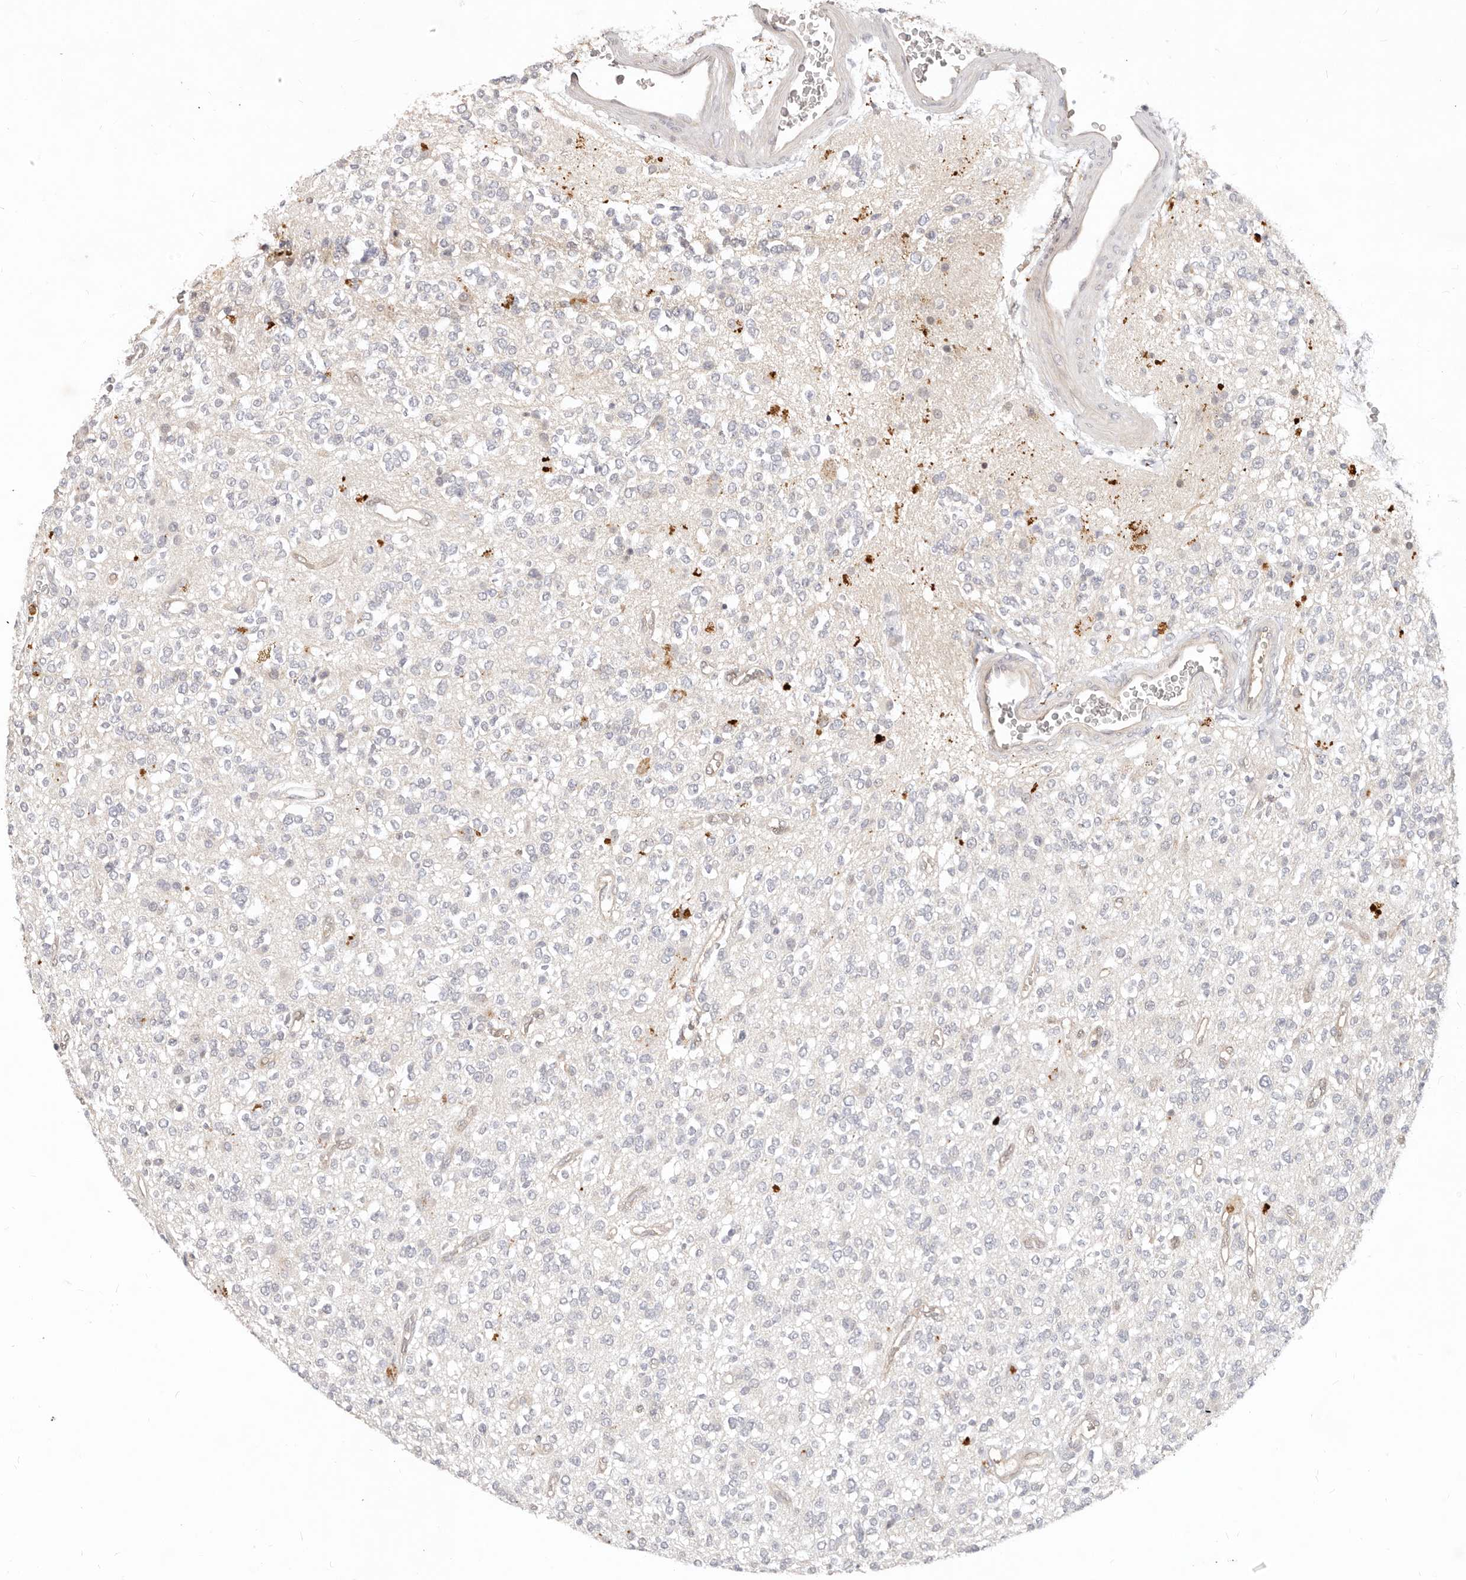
{"staining": {"intensity": "negative", "quantity": "none", "location": "none"}, "tissue": "glioma", "cell_type": "Tumor cells", "image_type": "cancer", "snomed": [{"axis": "morphology", "description": "Glioma, malignant, High grade"}, {"axis": "topography", "description": "Brain"}], "caption": "The image displays no significant positivity in tumor cells of glioma.", "gene": "USP49", "patient": {"sex": "male", "age": 34}}